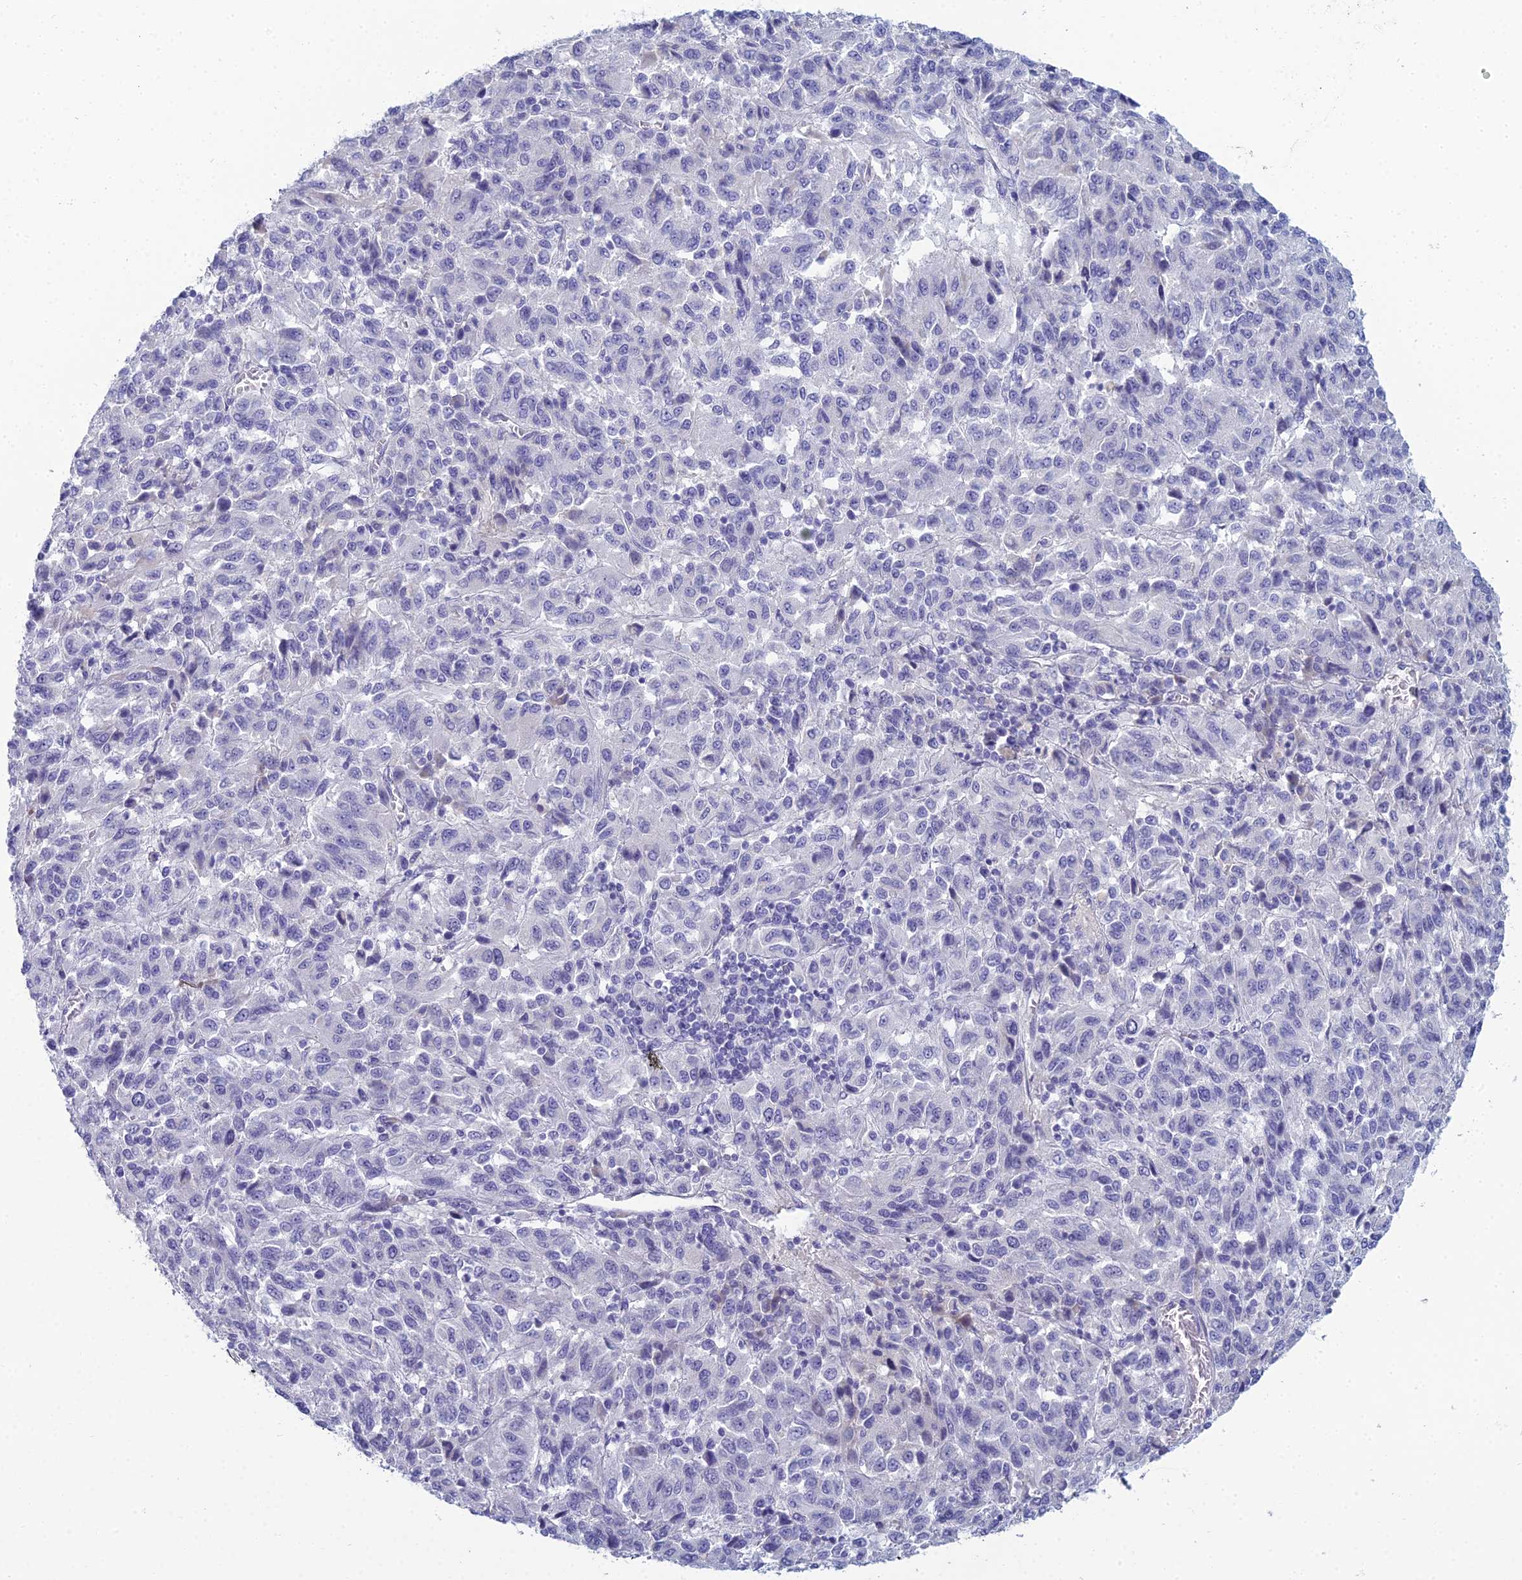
{"staining": {"intensity": "negative", "quantity": "none", "location": "none"}, "tissue": "melanoma", "cell_type": "Tumor cells", "image_type": "cancer", "snomed": [{"axis": "morphology", "description": "Malignant melanoma, Metastatic site"}, {"axis": "topography", "description": "Lung"}], "caption": "IHC photomicrograph of melanoma stained for a protein (brown), which shows no positivity in tumor cells.", "gene": "MUC13", "patient": {"sex": "male", "age": 64}}